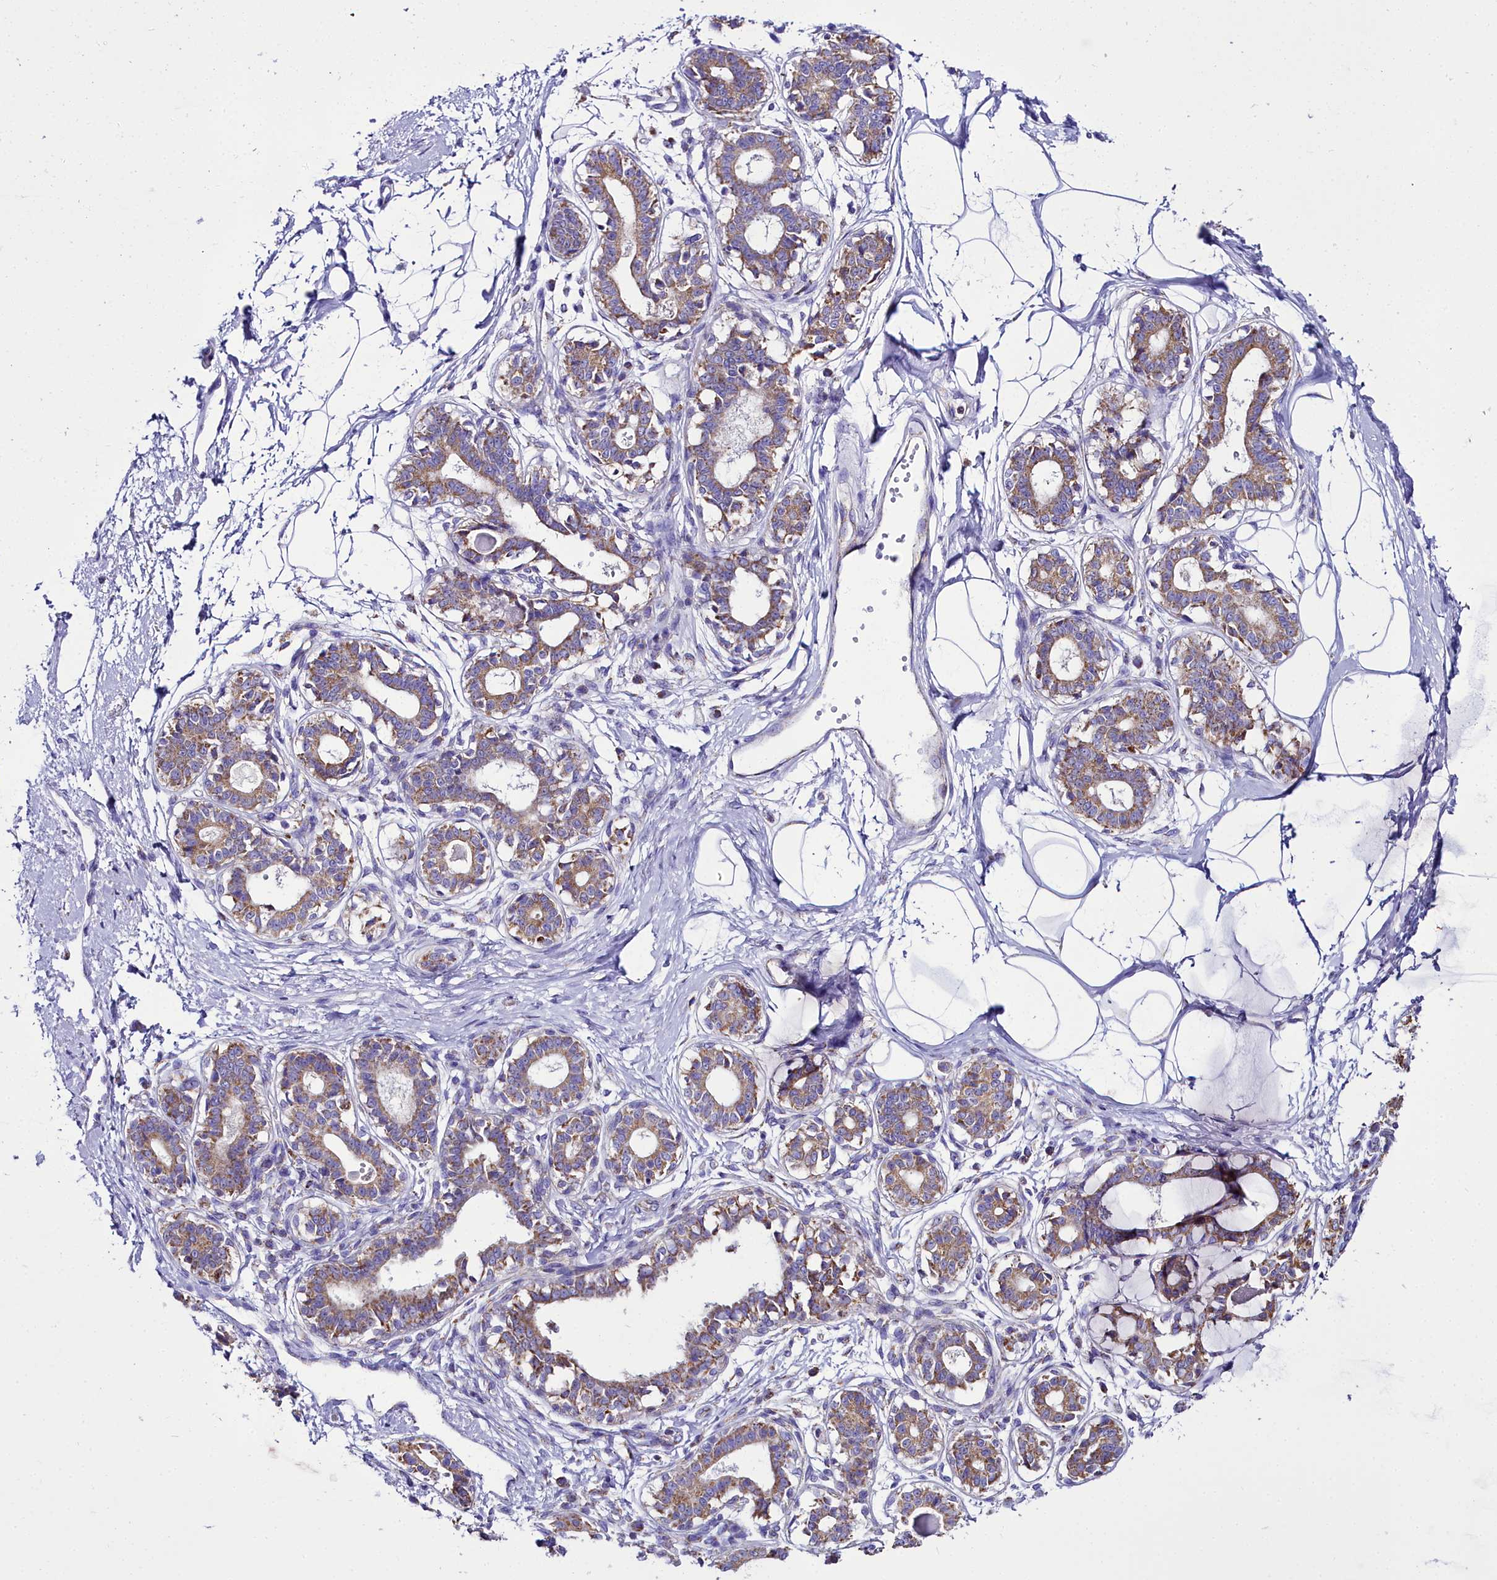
{"staining": {"intensity": "negative", "quantity": "none", "location": "none"}, "tissue": "breast", "cell_type": "Adipocytes", "image_type": "normal", "snomed": [{"axis": "morphology", "description": "Normal tissue, NOS"}, {"axis": "topography", "description": "Breast"}], "caption": "The micrograph reveals no significant positivity in adipocytes of breast. (DAB (3,3'-diaminobenzidine) immunohistochemistry, high magnification).", "gene": "WDFY3", "patient": {"sex": "female", "age": 45}}